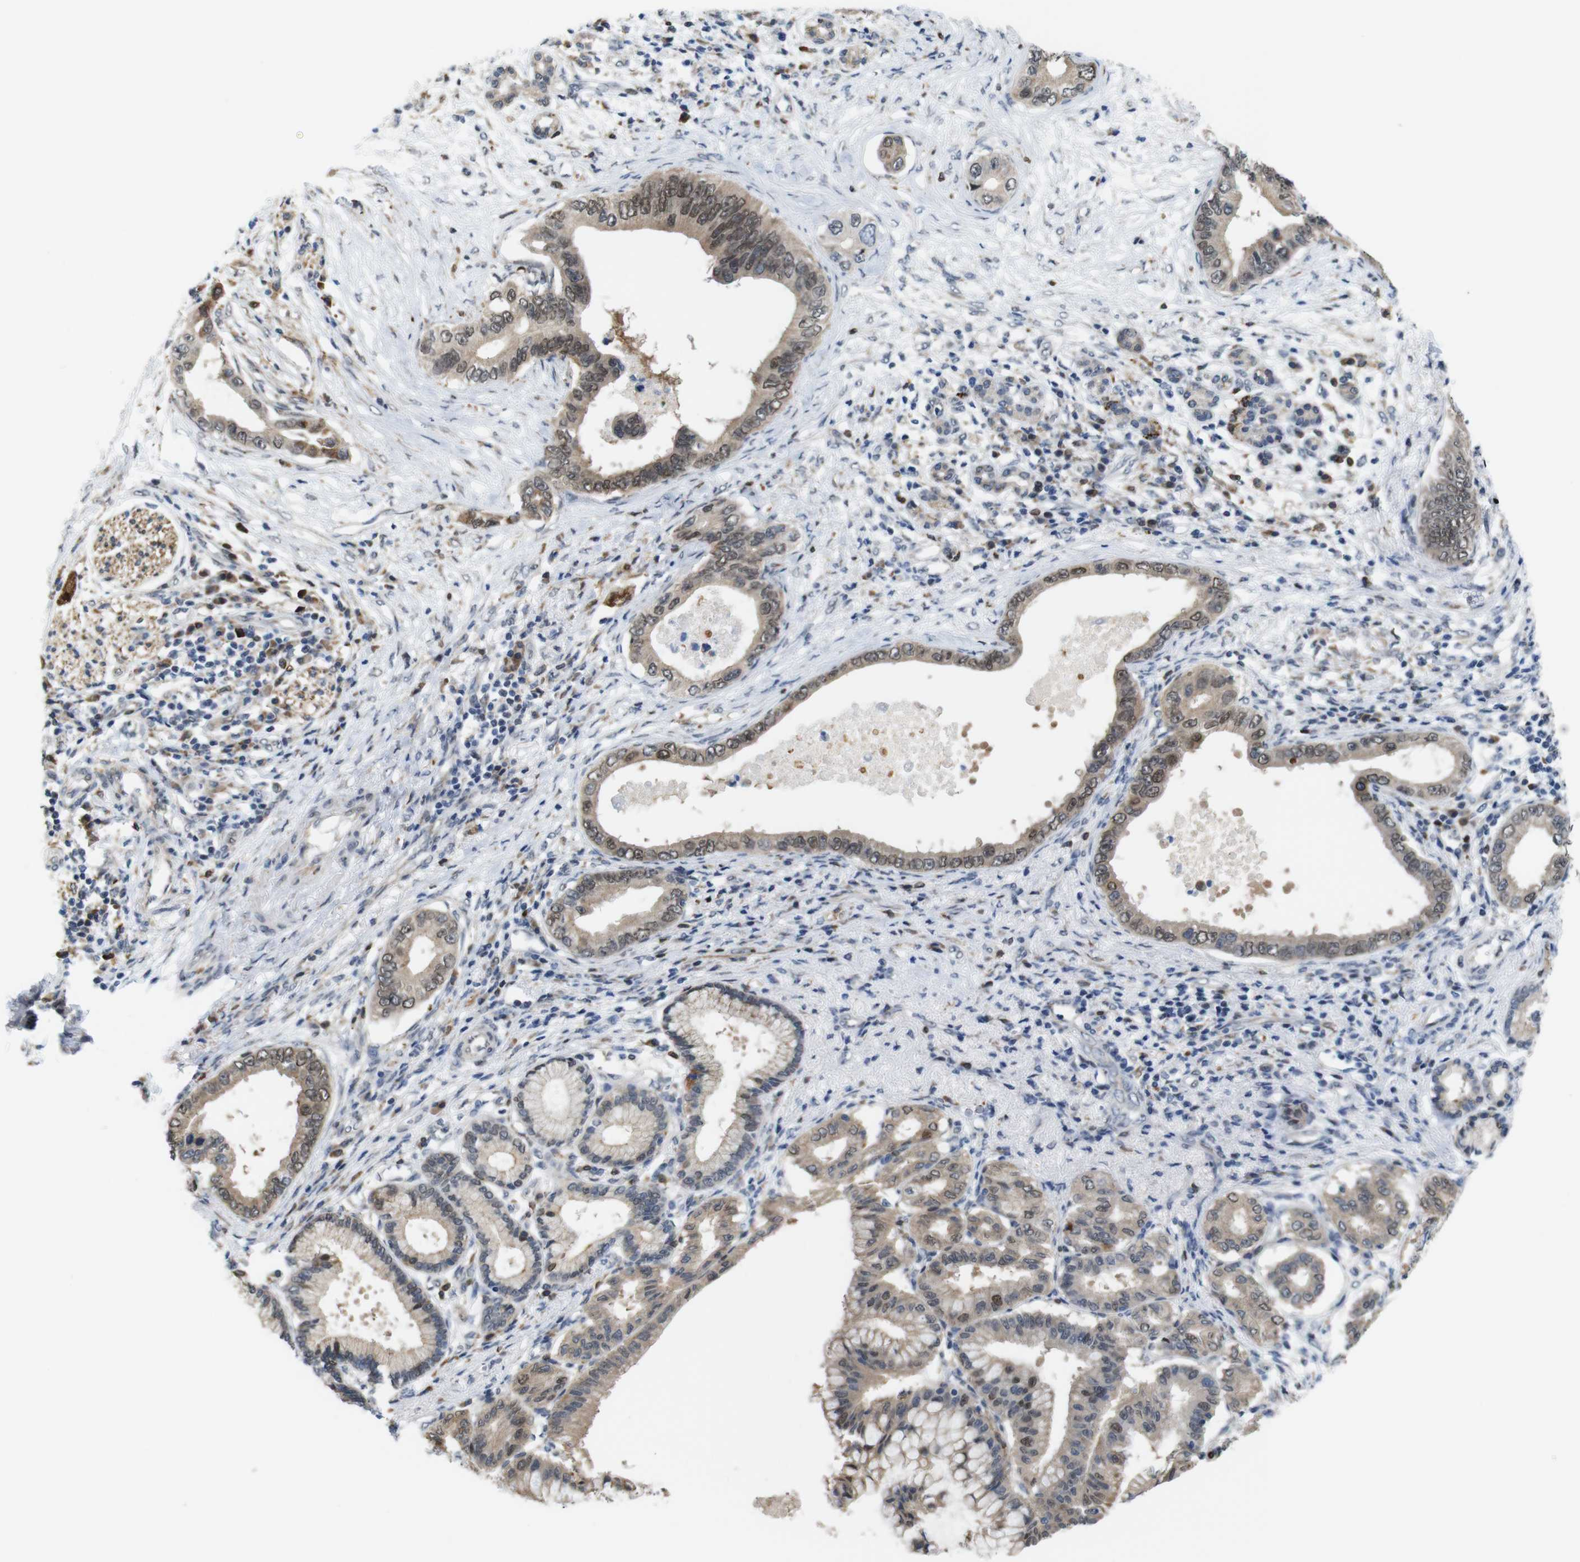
{"staining": {"intensity": "moderate", "quantity": ">75%", "location": "cytoplasmic/membranous,nuclear"}, "tissue": "pancreatic cancer", "cell_type": "Tumor cells", "image_type": "cancer", "snomed": [{"axis": "morphology", "description": "Adenocarcinoma, NOS"}, {"axis": "topography", "description": "Pancreas"}], "caption": "An image of human adenocarcinoma (pancreatic) stained for a protein shows moderate cytoplasmic/membranous and nuclear brown staining in tumor cells.", "gene": "PNMA8A", "patient": {"sex": "male", "age": 77}}